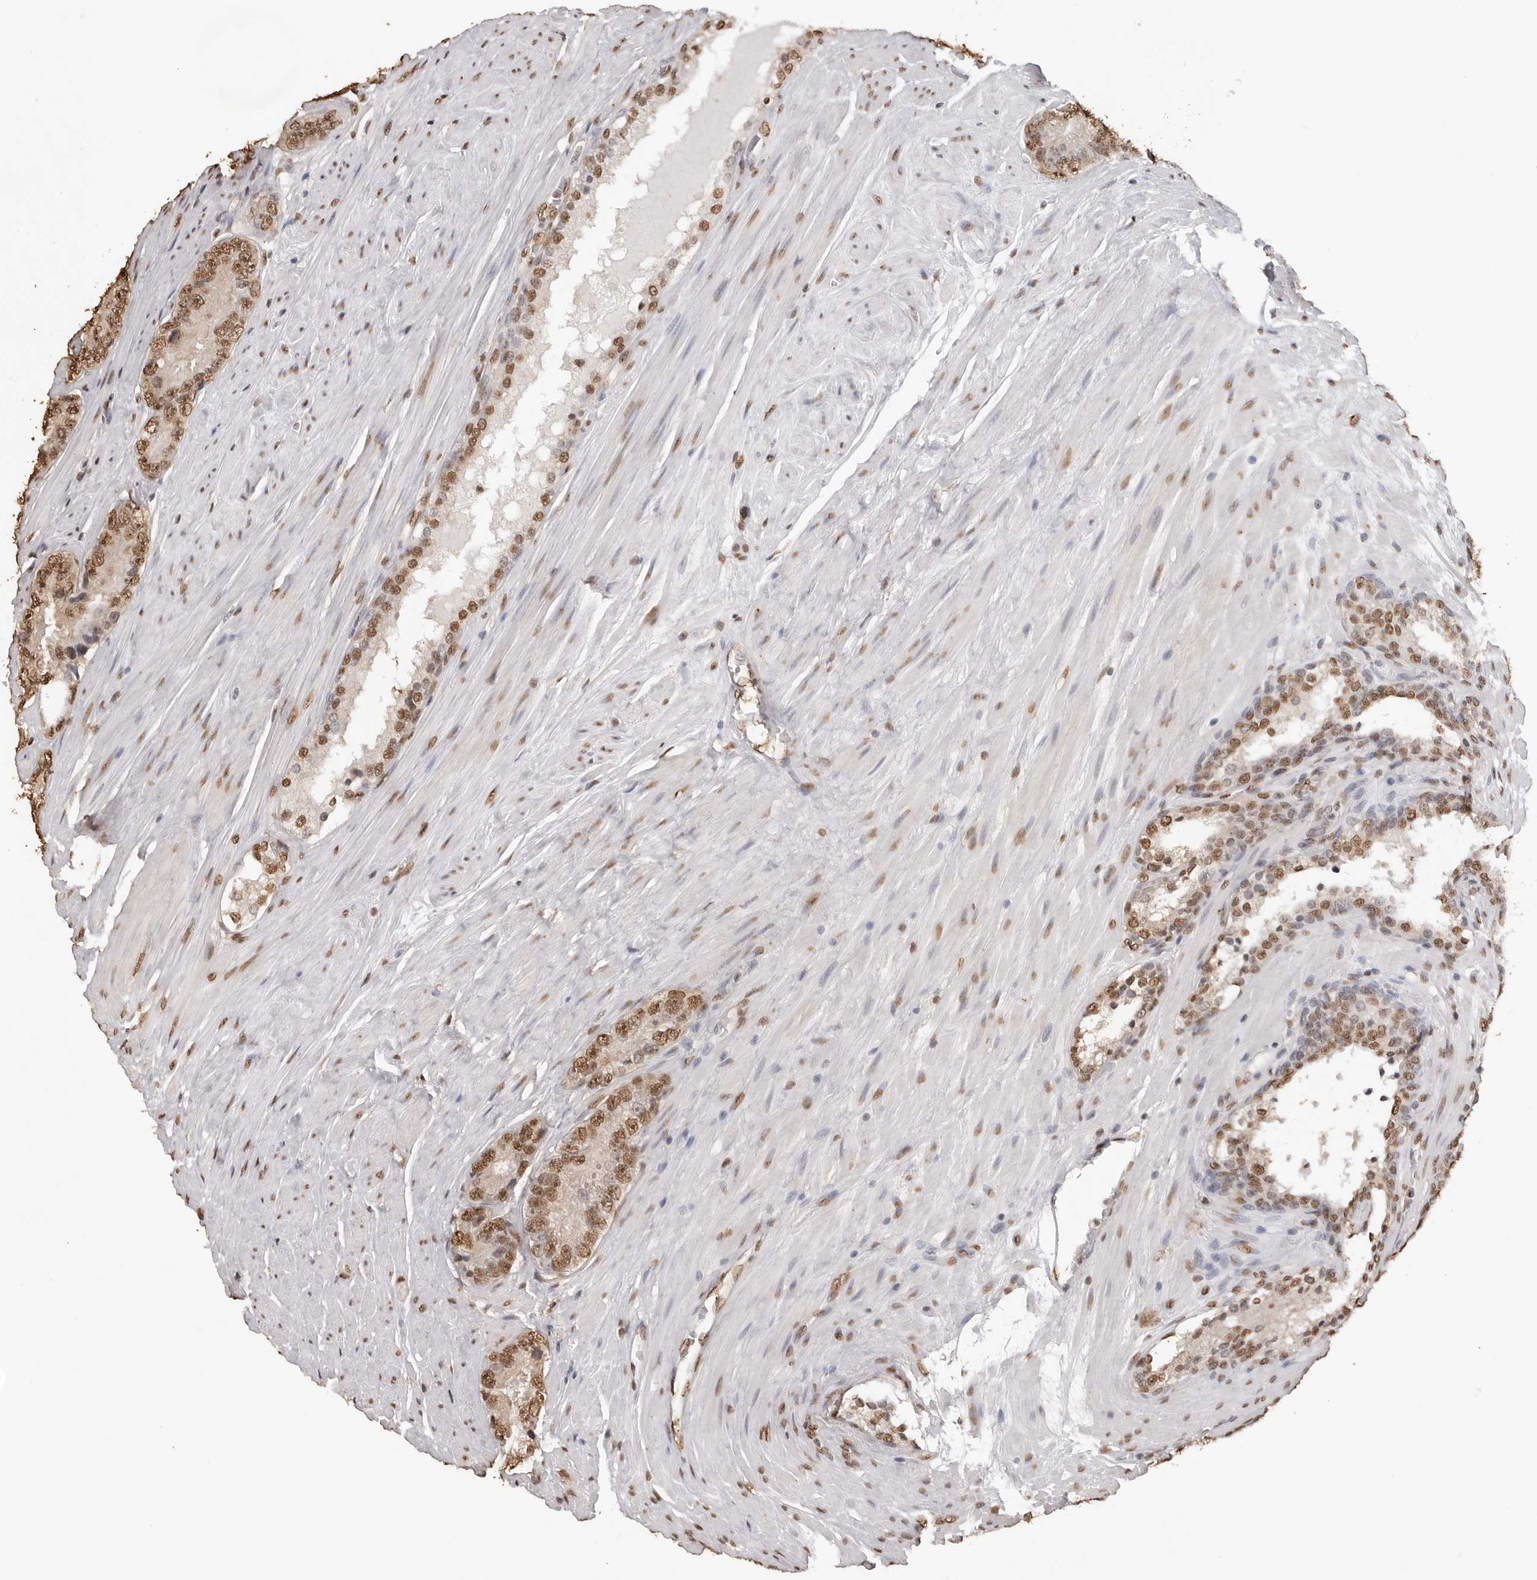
{"staining": {"intensity": "moderate", "quantity": ">75%", "location": "nuclear"}, "tissue": "prostate cancer", "cell_type": "Tumor cells", "image_type": "cancer", "snomed": [{"axis": "morphology", "description": "Adenocarcinoma, High grade"}, {"axis": "topography", "description": "Prostate"}], "caption": "This is a histology image of immunohistochemistry (IHC) staining of prostate adenocarcinoma (high-grade), which shows moderate expression in the nuclear of tumor cells.", "gene": "OLIG3", "patient": {"sex": "male", "age": 56}}